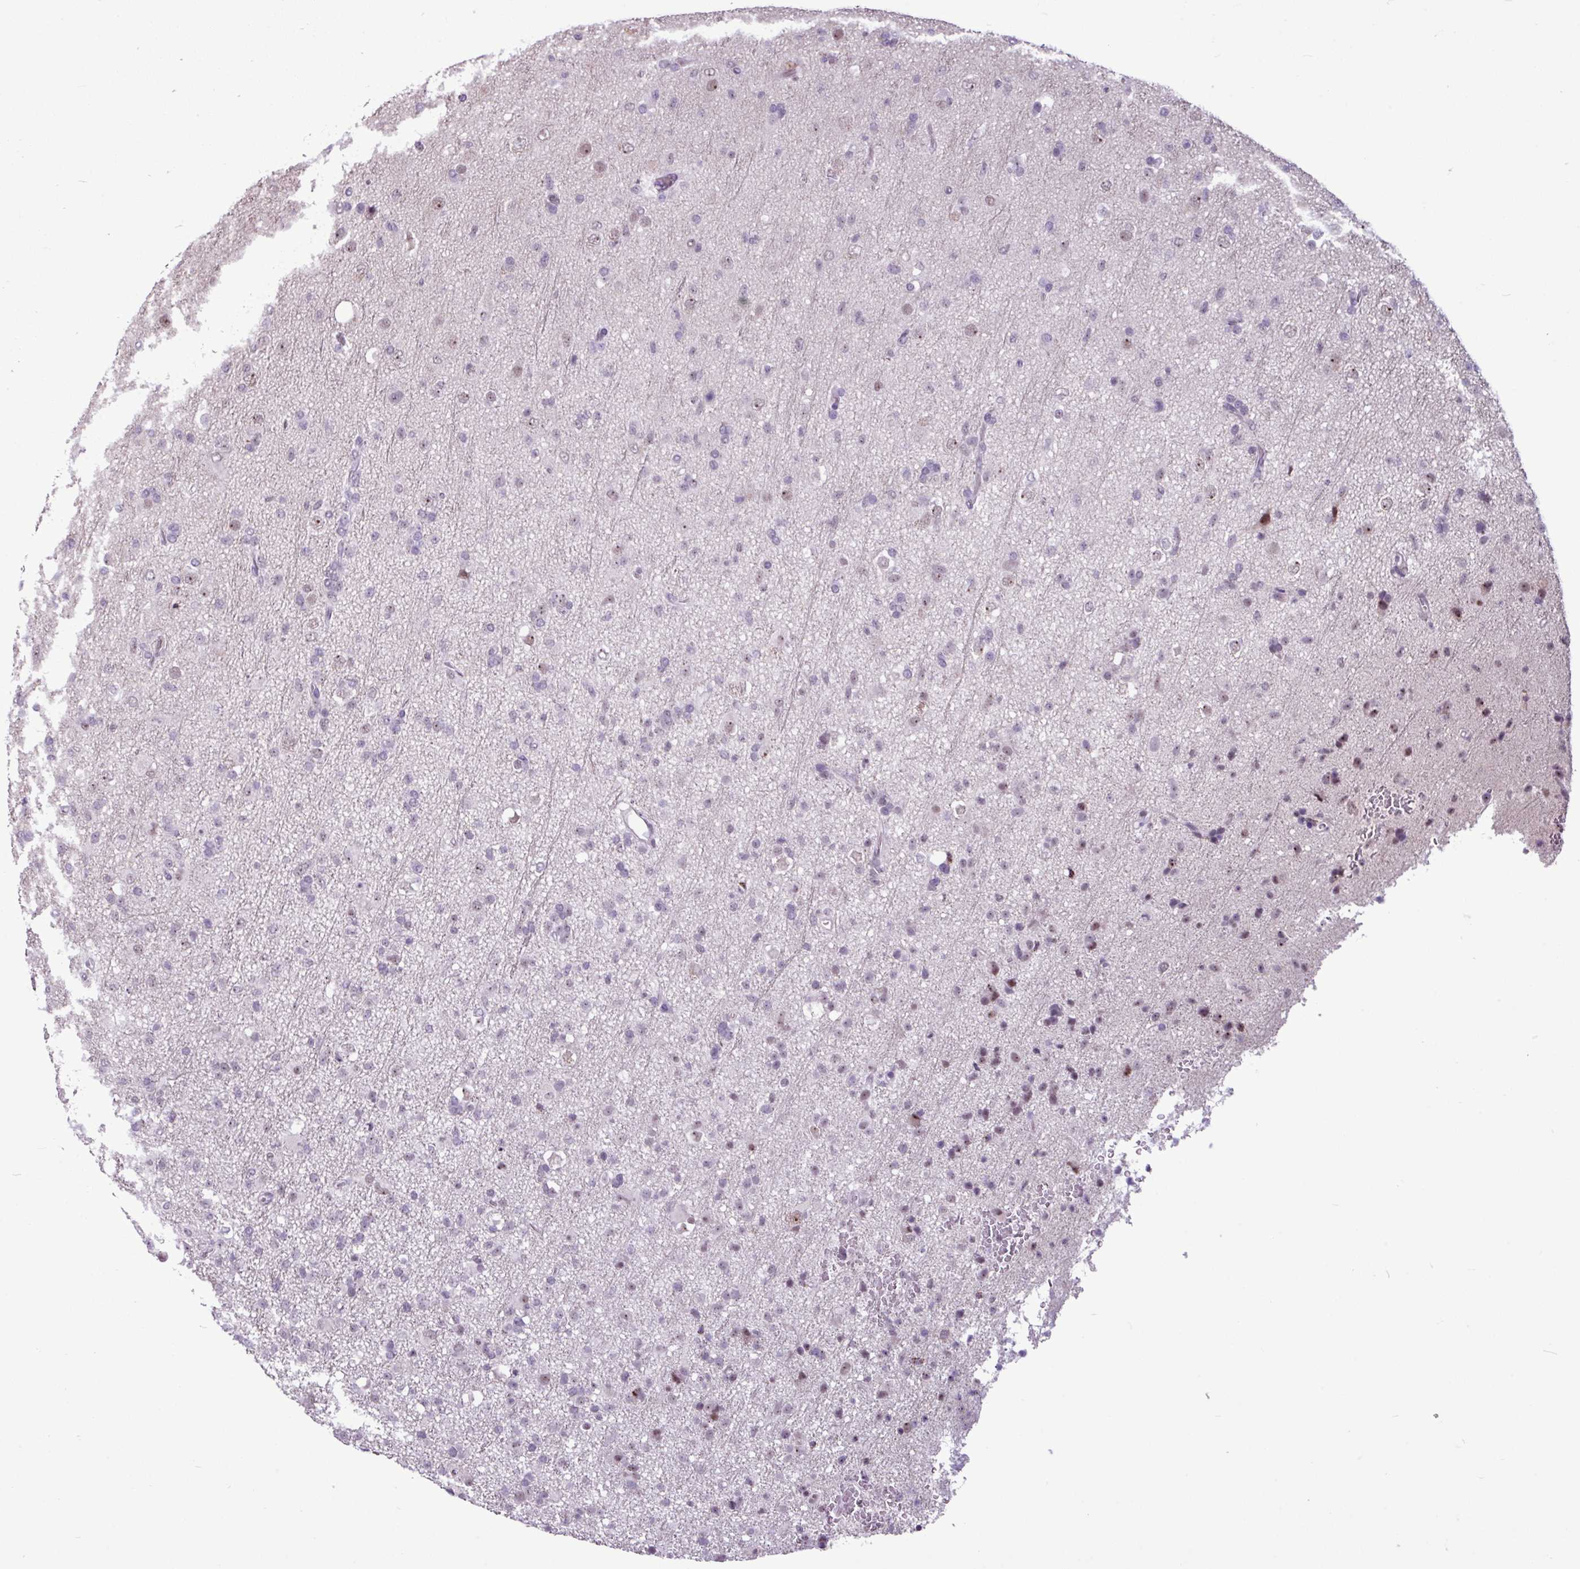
{"staining": {"intensity": "moderate", "quantity": "<25%", "location": "nuclear"}, "tissue": "glioma", "cell_type": "Tumor cells", "image_type": "cancer", "snomed": [{"axis": "morphology", "description": "Glioma, malignant, Low grade"}, {"axis": "topography", "description": "Brain"}], "caption": "A low amount of moderate nuclear staining is present in approximately <25% of tumor cells in low-grade glioma (malignant) tissue.", "gene": "UTP18", "patient": {"sex": "male", "age": 65}}